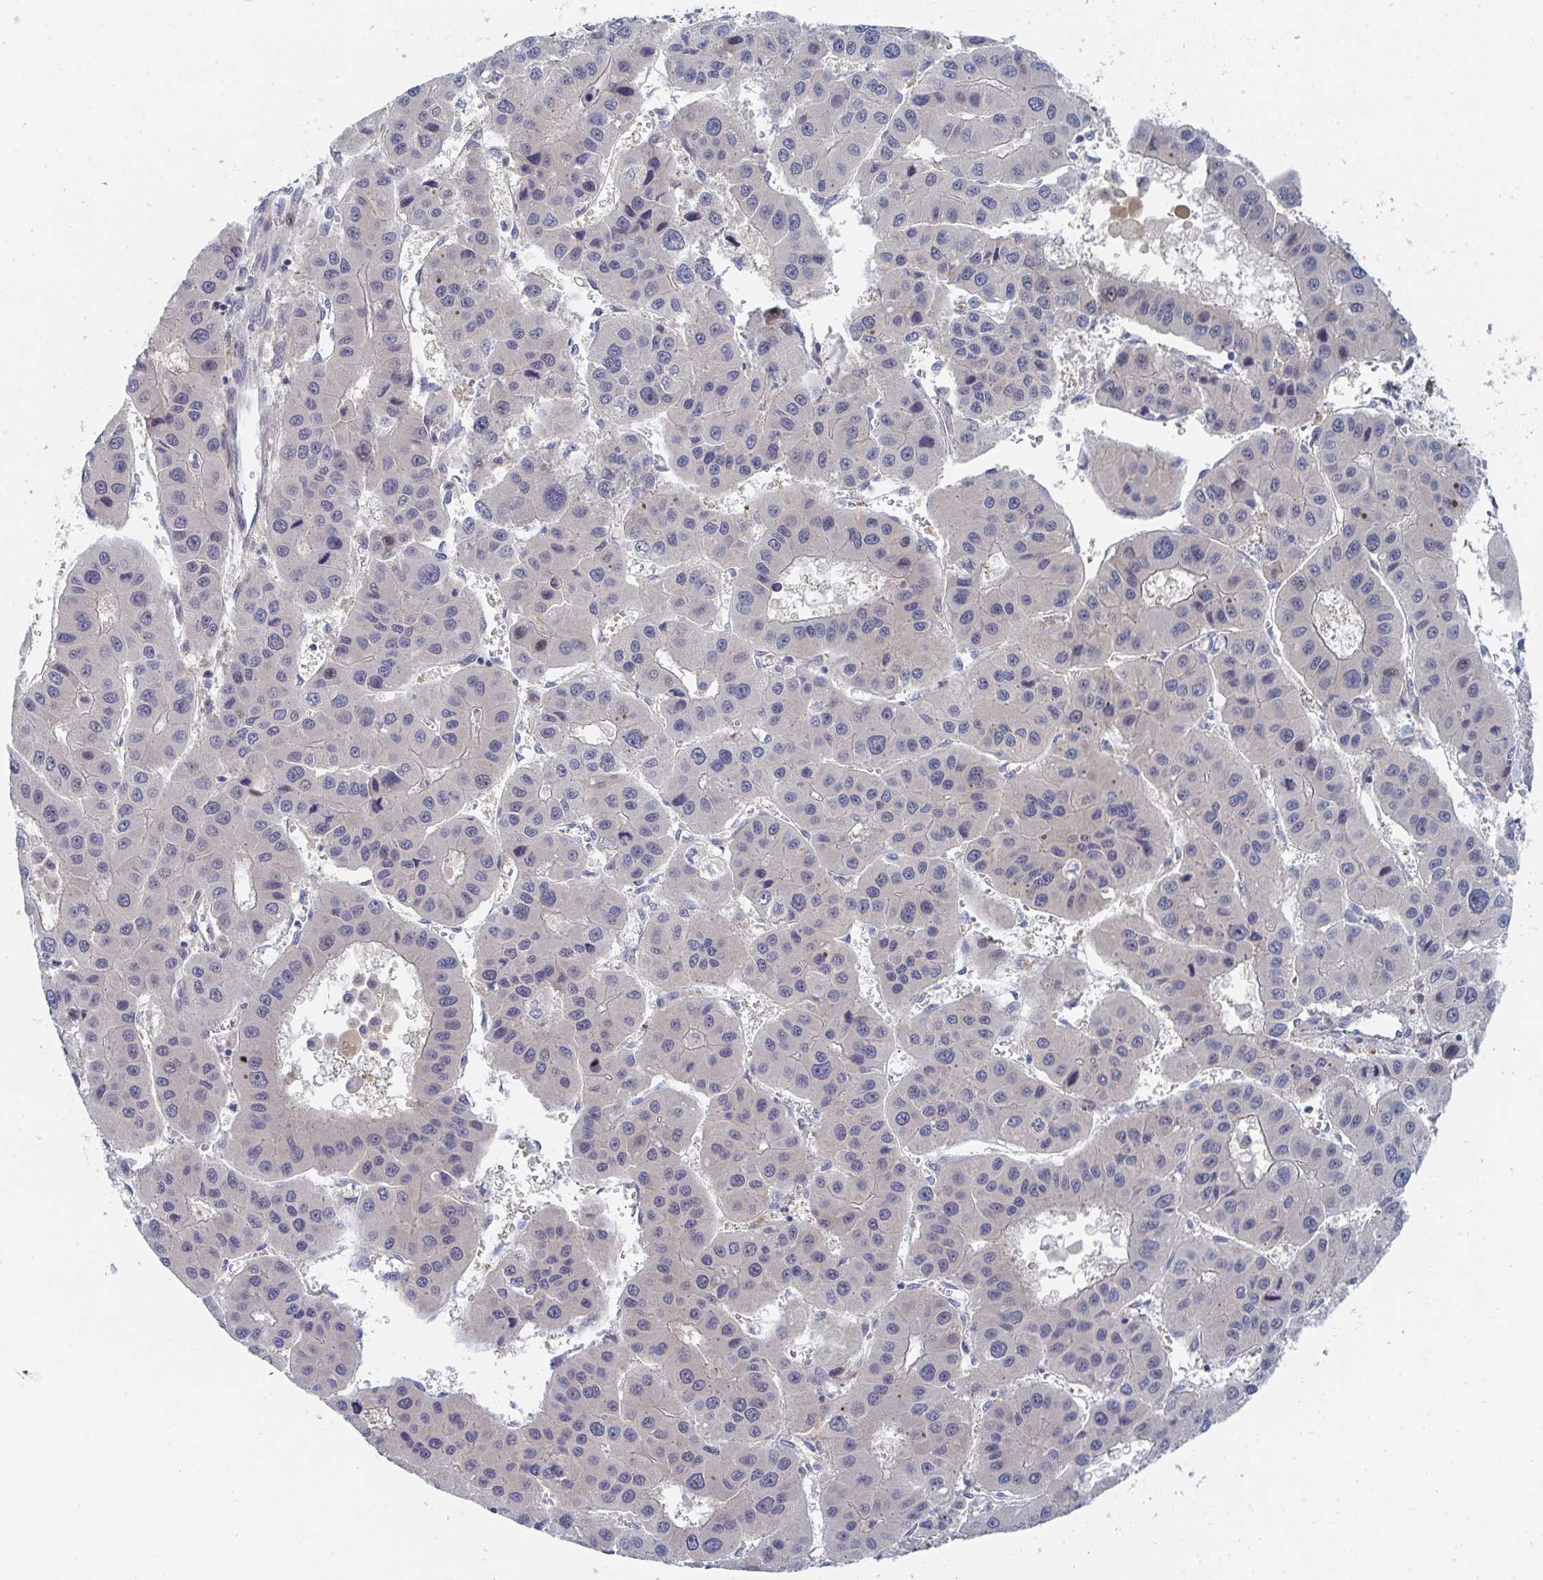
{"staining": {"intensity": "negative", "quantity": "none", "location": "none"}, "tissue": "liver cancer", "cell_type": "Tumor cells", "image_type": "cancer", "snomed": [{"axis": "morphology", "description": "Carcinoma, Hepatocellular, NOS"}, {"axis": "topography", "description": "Liver"}], "caption": "Tumor cells show no significant expression in liver hepatocellular carcinoma.", "gene": "PSMG1", "patient": {"sex": "male", "age": 73}}